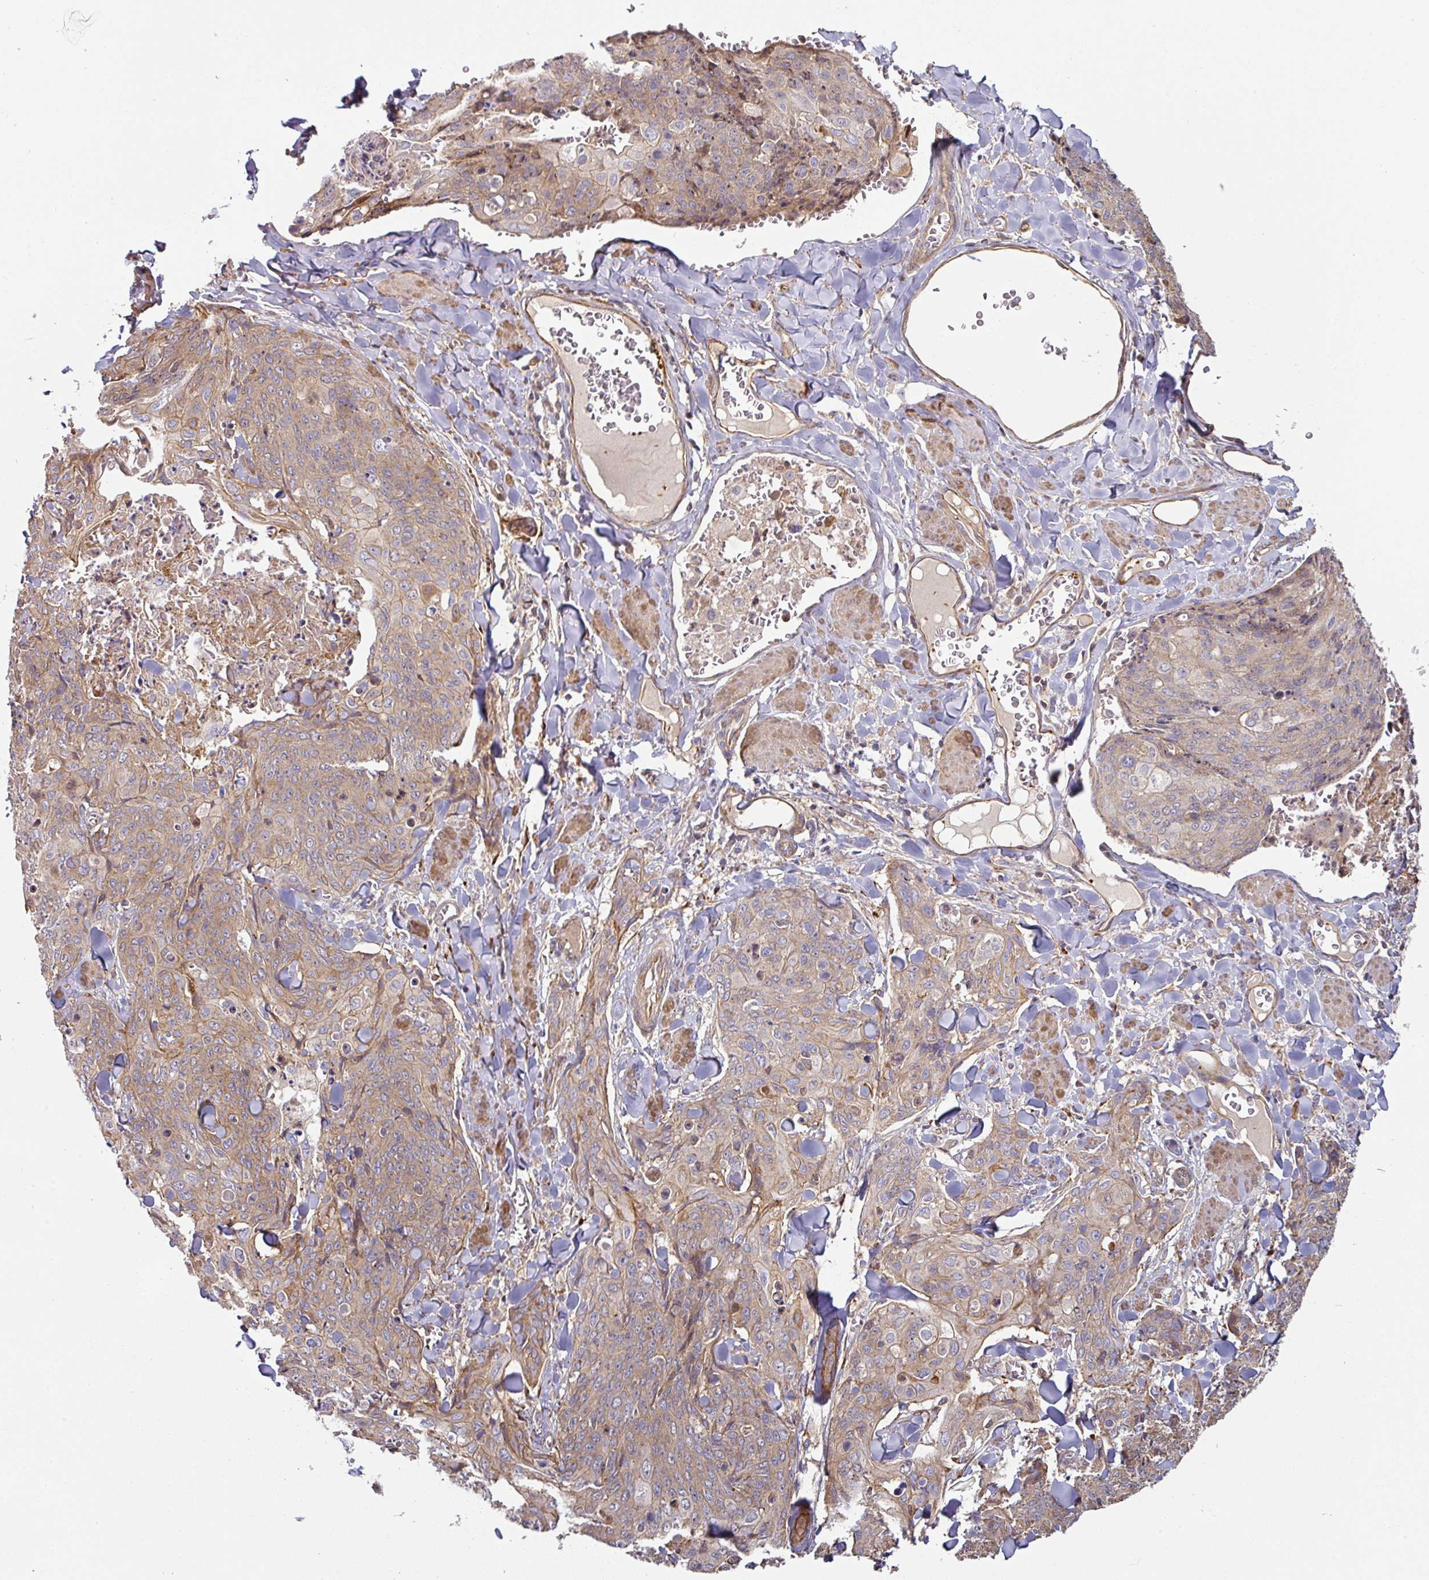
{"staining": {"intensity": "weak", "quantity": ">75%", "location": "cytoplasmic/membranous"}, "tissue": "skin cancer", "cell_type": "Tumor cells", "image_type": "cancer", "snomed": [{"axis": "morphology", "description": "Squamous cell carcinoma, NOS"}, {"axis": "topography", "description": "Skin"}, {"axis": "topography", "description": "Vulva"}], "caption": "Skin cancer (squamous cell carcinoma) tissue displays weak cytoplasmic/membranous expression in about >75% of tumor cells, visualized by immunohistochemistry. (DAB = brown stain, brightfield microscopy at high magnification).", "gene": "CASP2", "patient": {"sex": "female", "age": 85}}